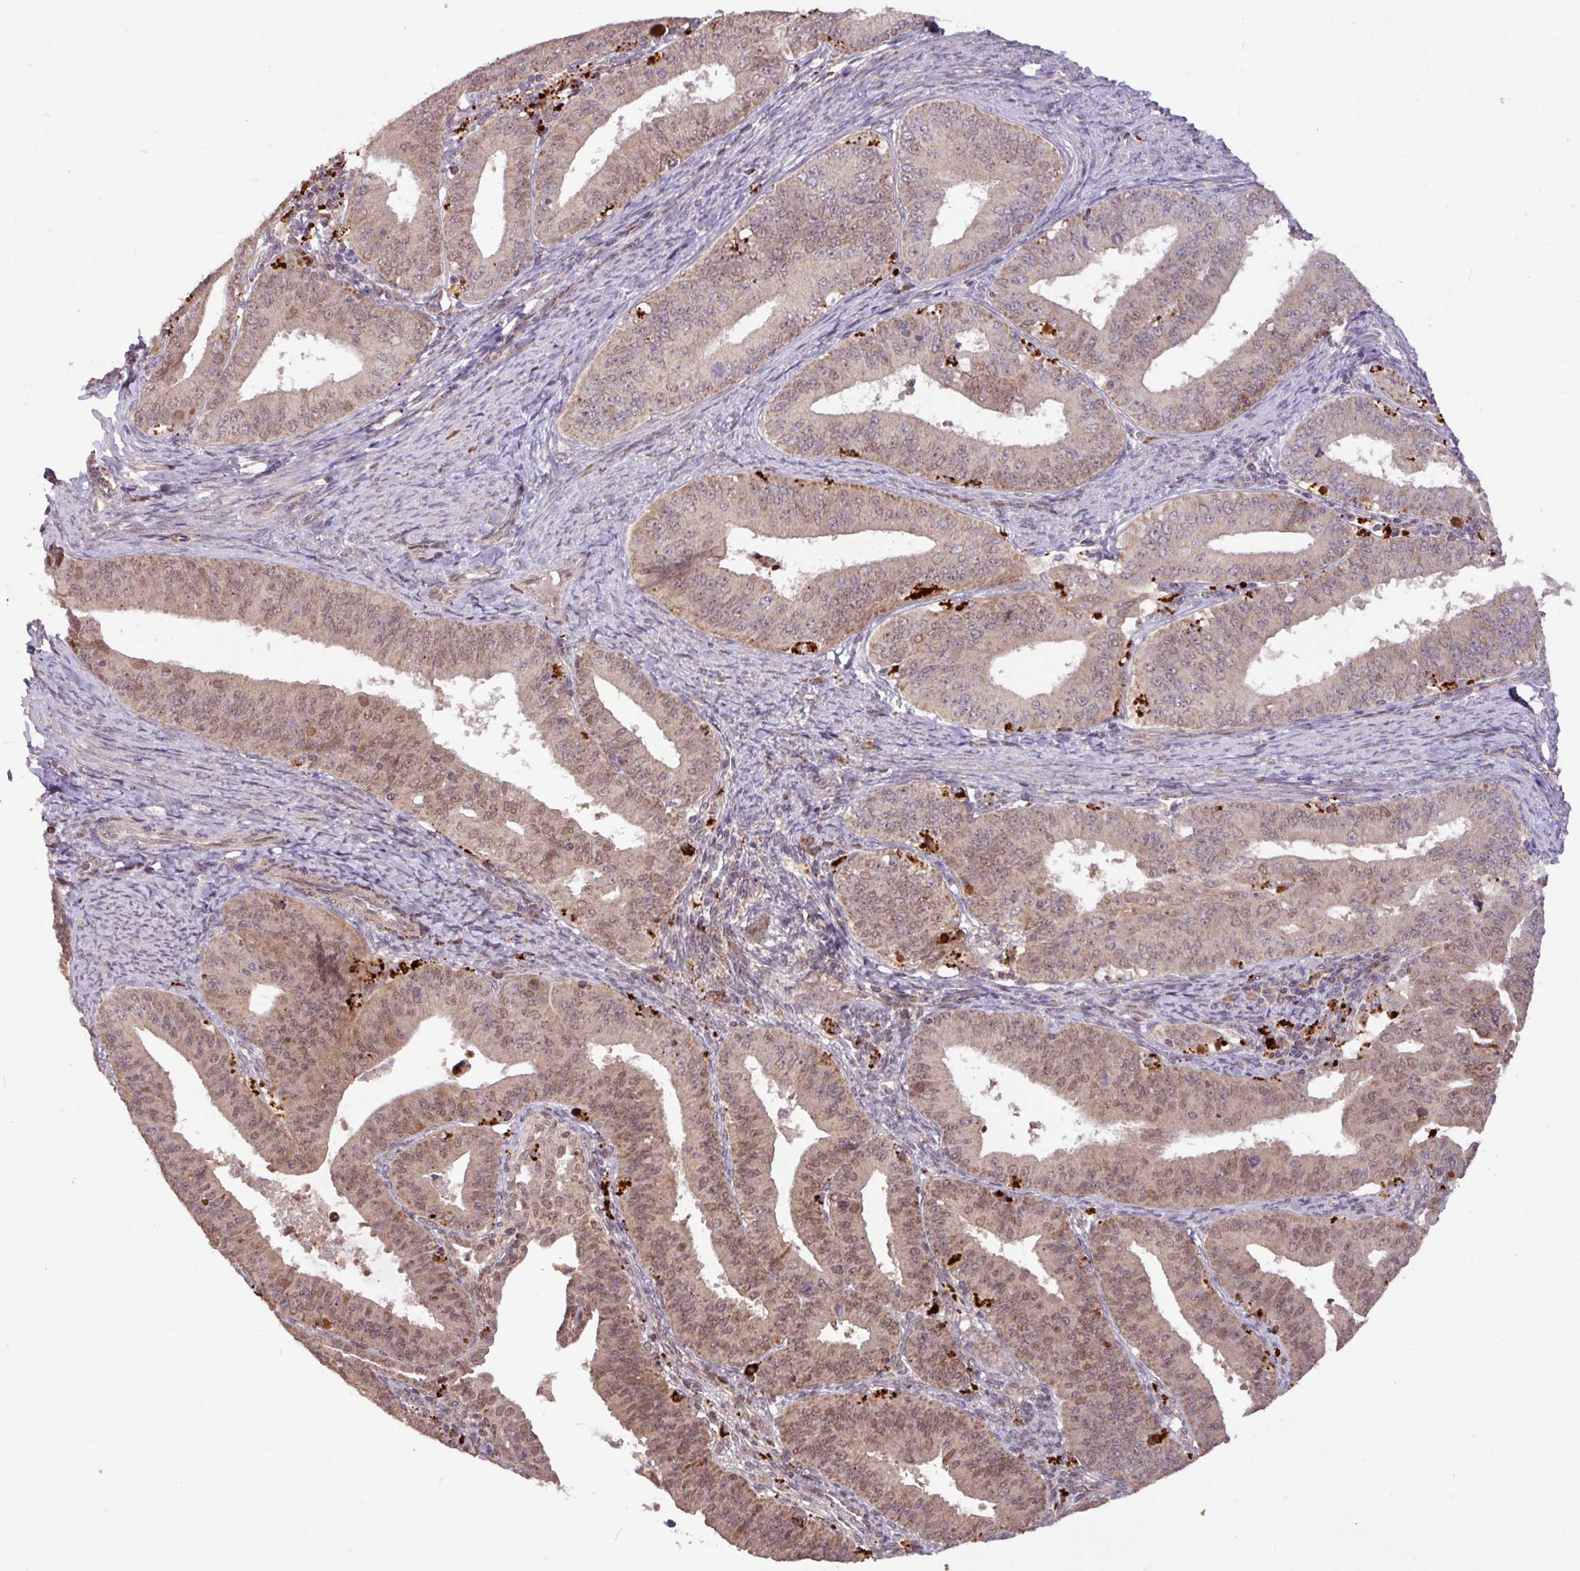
{"staining": {"intensity": "moderate", "quantity": ">75%", "location": "cytoplasmic/membranous,nuclear"}, "tissue": "endometrial cancer", "cell_type": "Tumor cells", "image_type": "cancer", "snomed": [{"axis": "morphology", "description": "Adenocarcinoma, NOS"}, {"axis": "topography", "description": "Endometrium"}], "caption": "This histopathology image demonstrates immunohistochemistry (IHC) staining of human endometrial adenocarcinoma, with medium moderate cytoplasmic/membranous and nuclear expression in approximately >75% of tumor cells.", "gene": "YPEL3", "patient": {"sex": "female", "age": 73}}